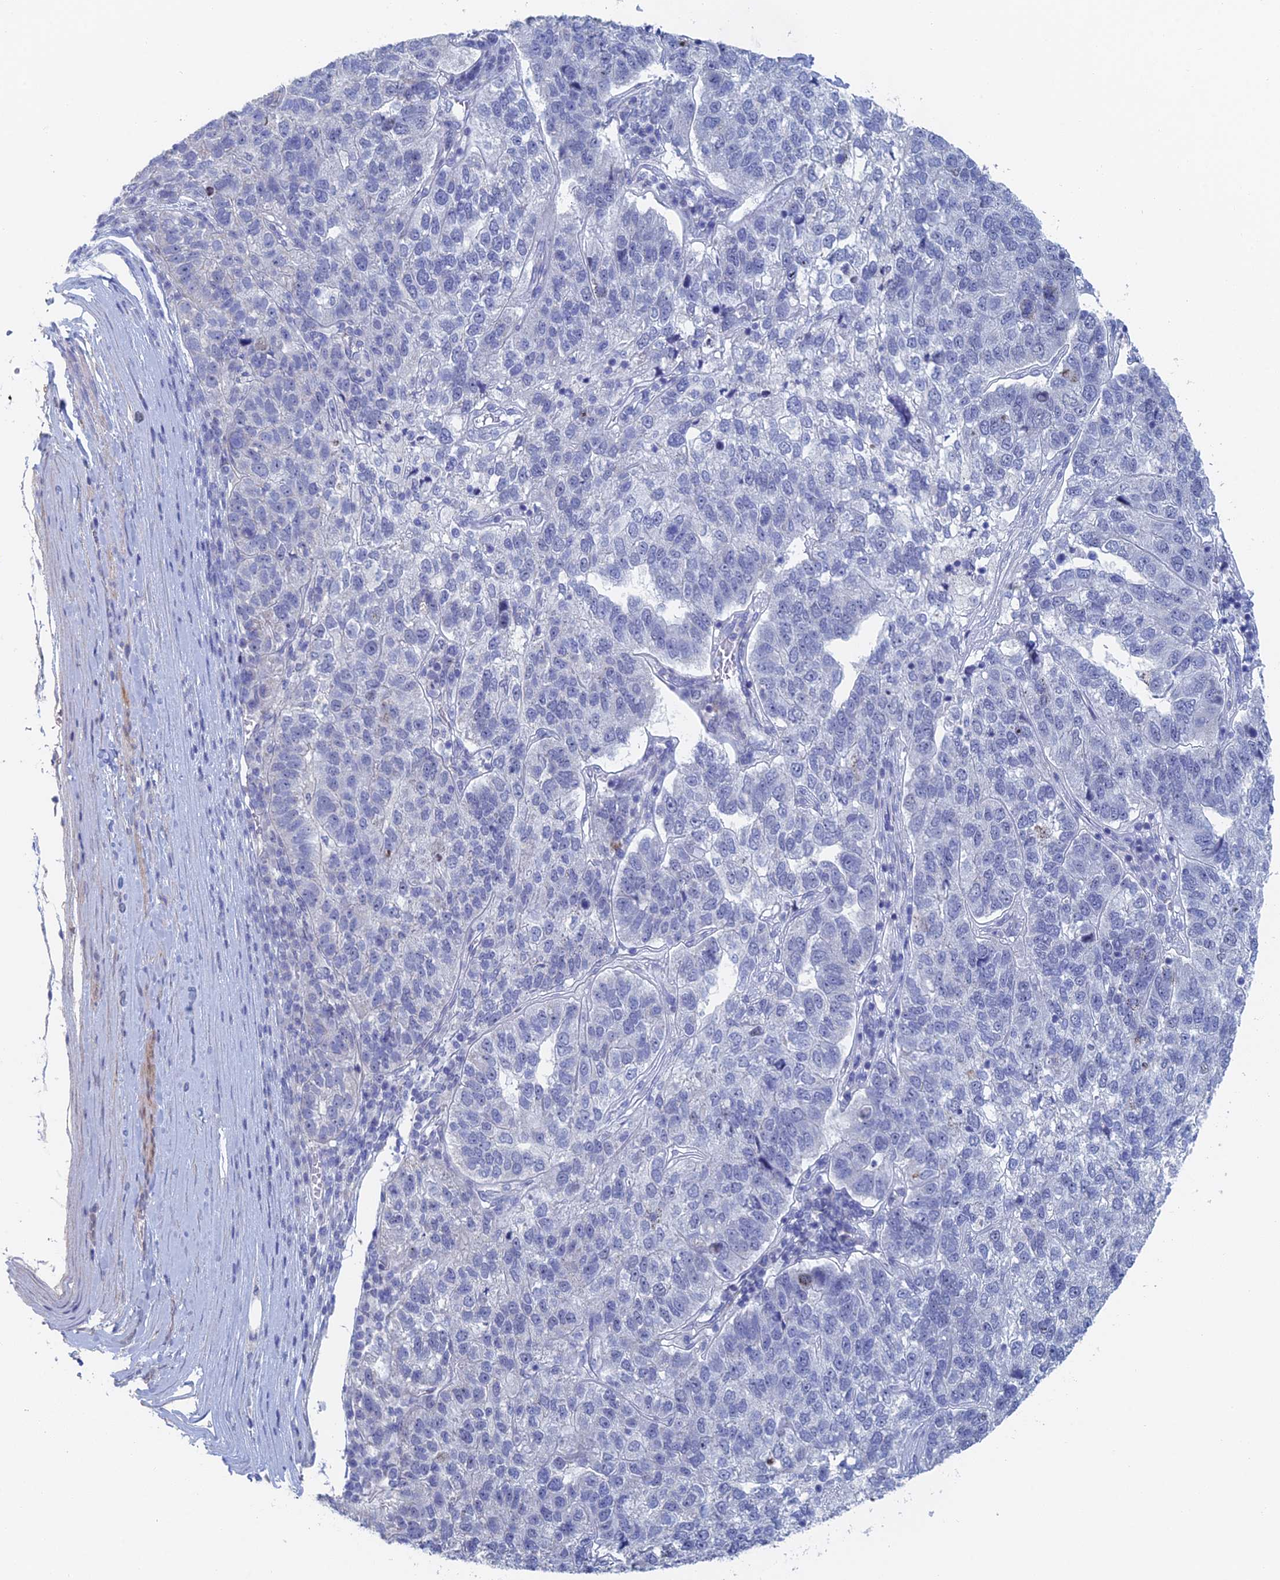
{"staining": {"intensity": "negative", "quantity": "none", "location": "none"}, "tissue": "pancreatic cancer", "cell_type": "Tumor cells", "image_type": "cancer", "snomed": [{"axis": "morphology", "description": "Adenocarcinoma, NOS"}, {"axis": "topography", "description": "Pancreas"}], "caption": "Tumor cells show no significant protein staining in pancreatic cancer (adenocarcinoma).", "gene": "GMNC", "patient": {"sex": "female", "age": 61}}